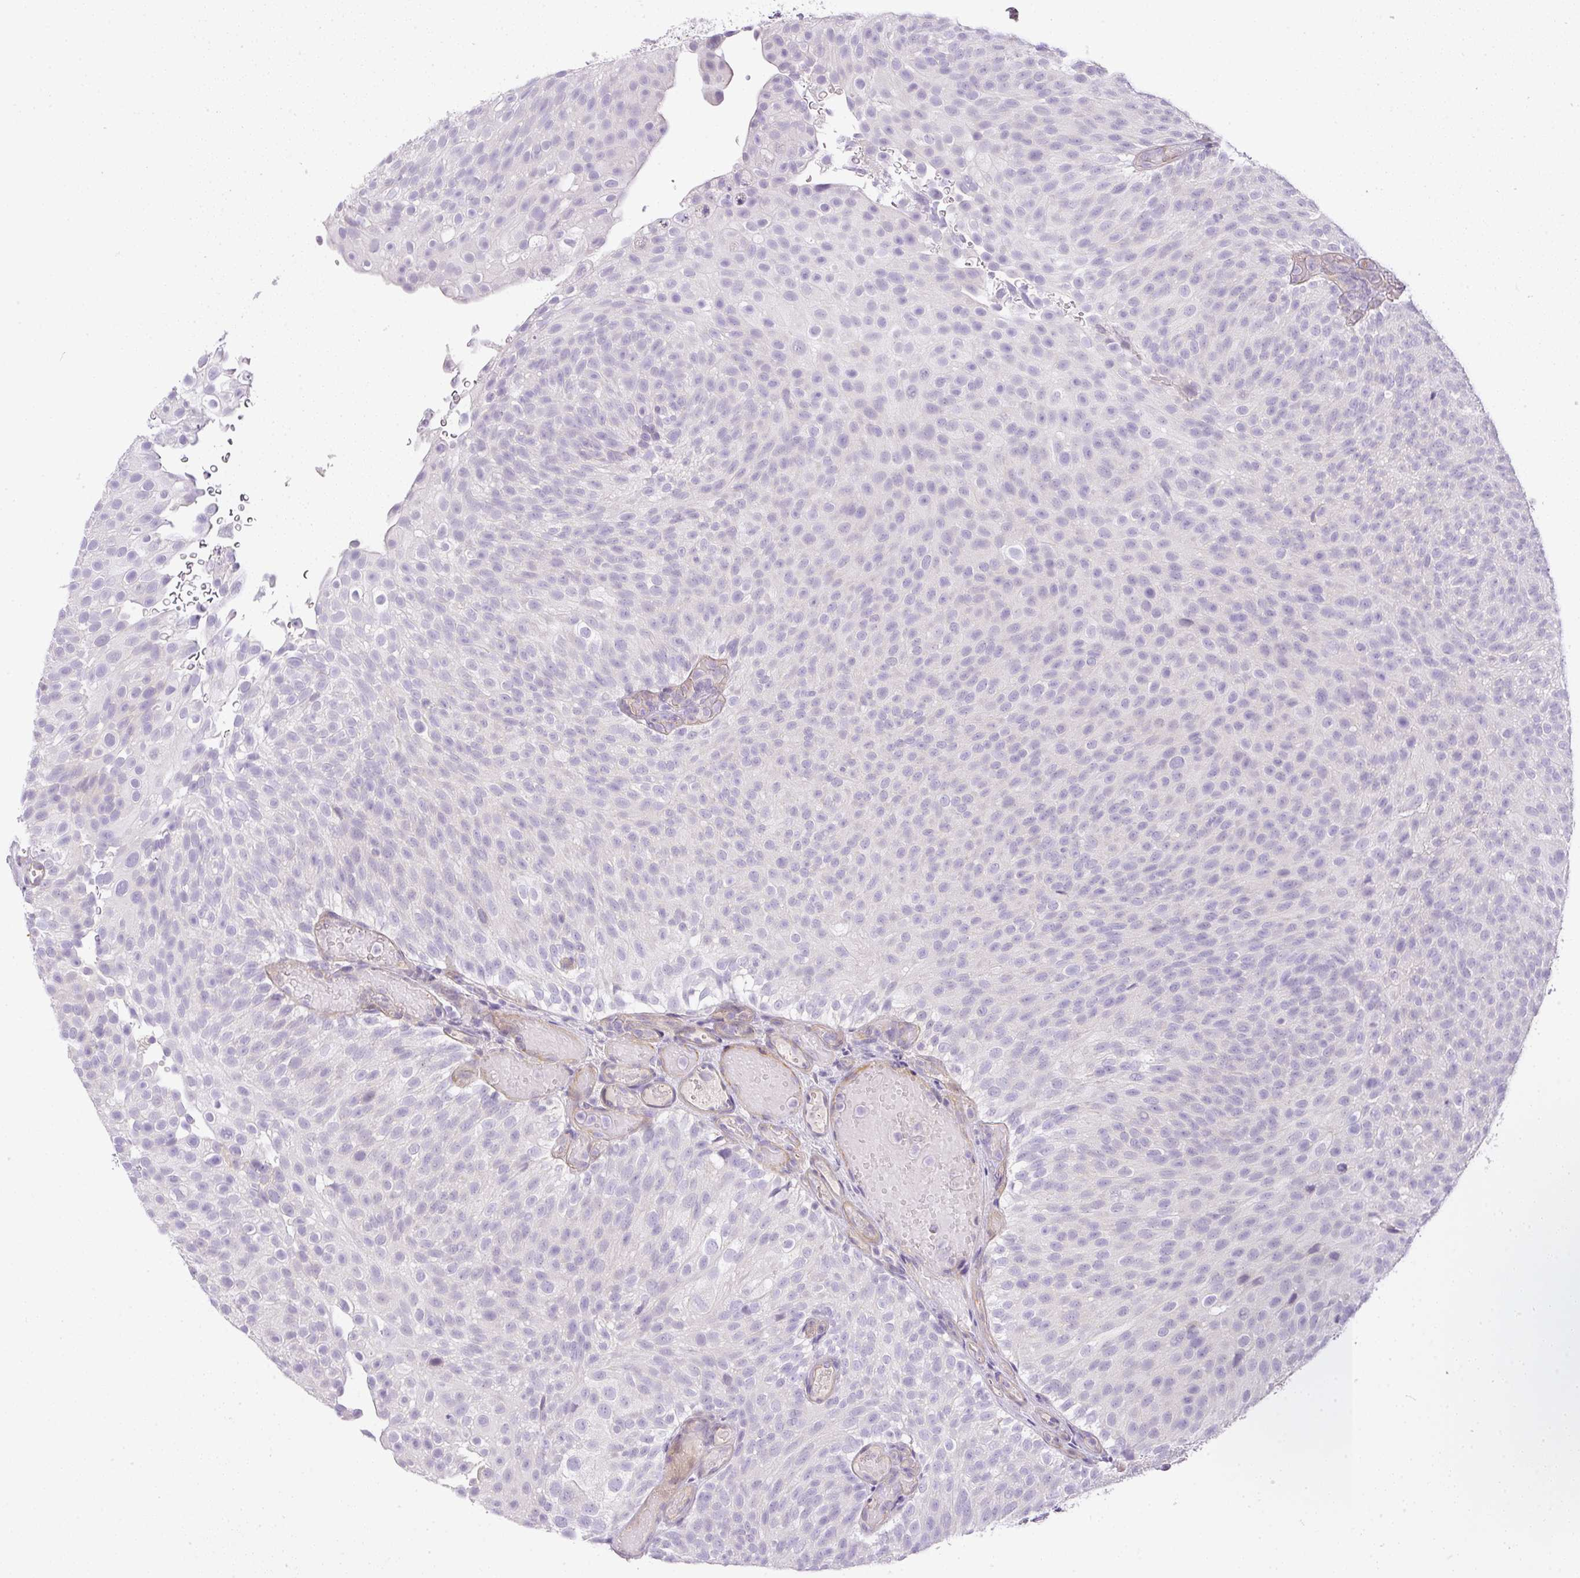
{"staining": {"intensity": "negative", "quantity": "none", "location": "none"}, "tissue": "urothelial cancer", "cell_type": "Tumor cells", "image_type": "cancer", "snomed": [{"axis": "morphology", "description": "Urothelial carcinoma, Low grade"}, {"axis": "topography", "description": "Urinary bladder"}], "caption": "Image shows no significant protein expression in tumor cells of urothelial cancer.", "gene": "RAX2", "patient": {"sex": "male", "age": 78}}